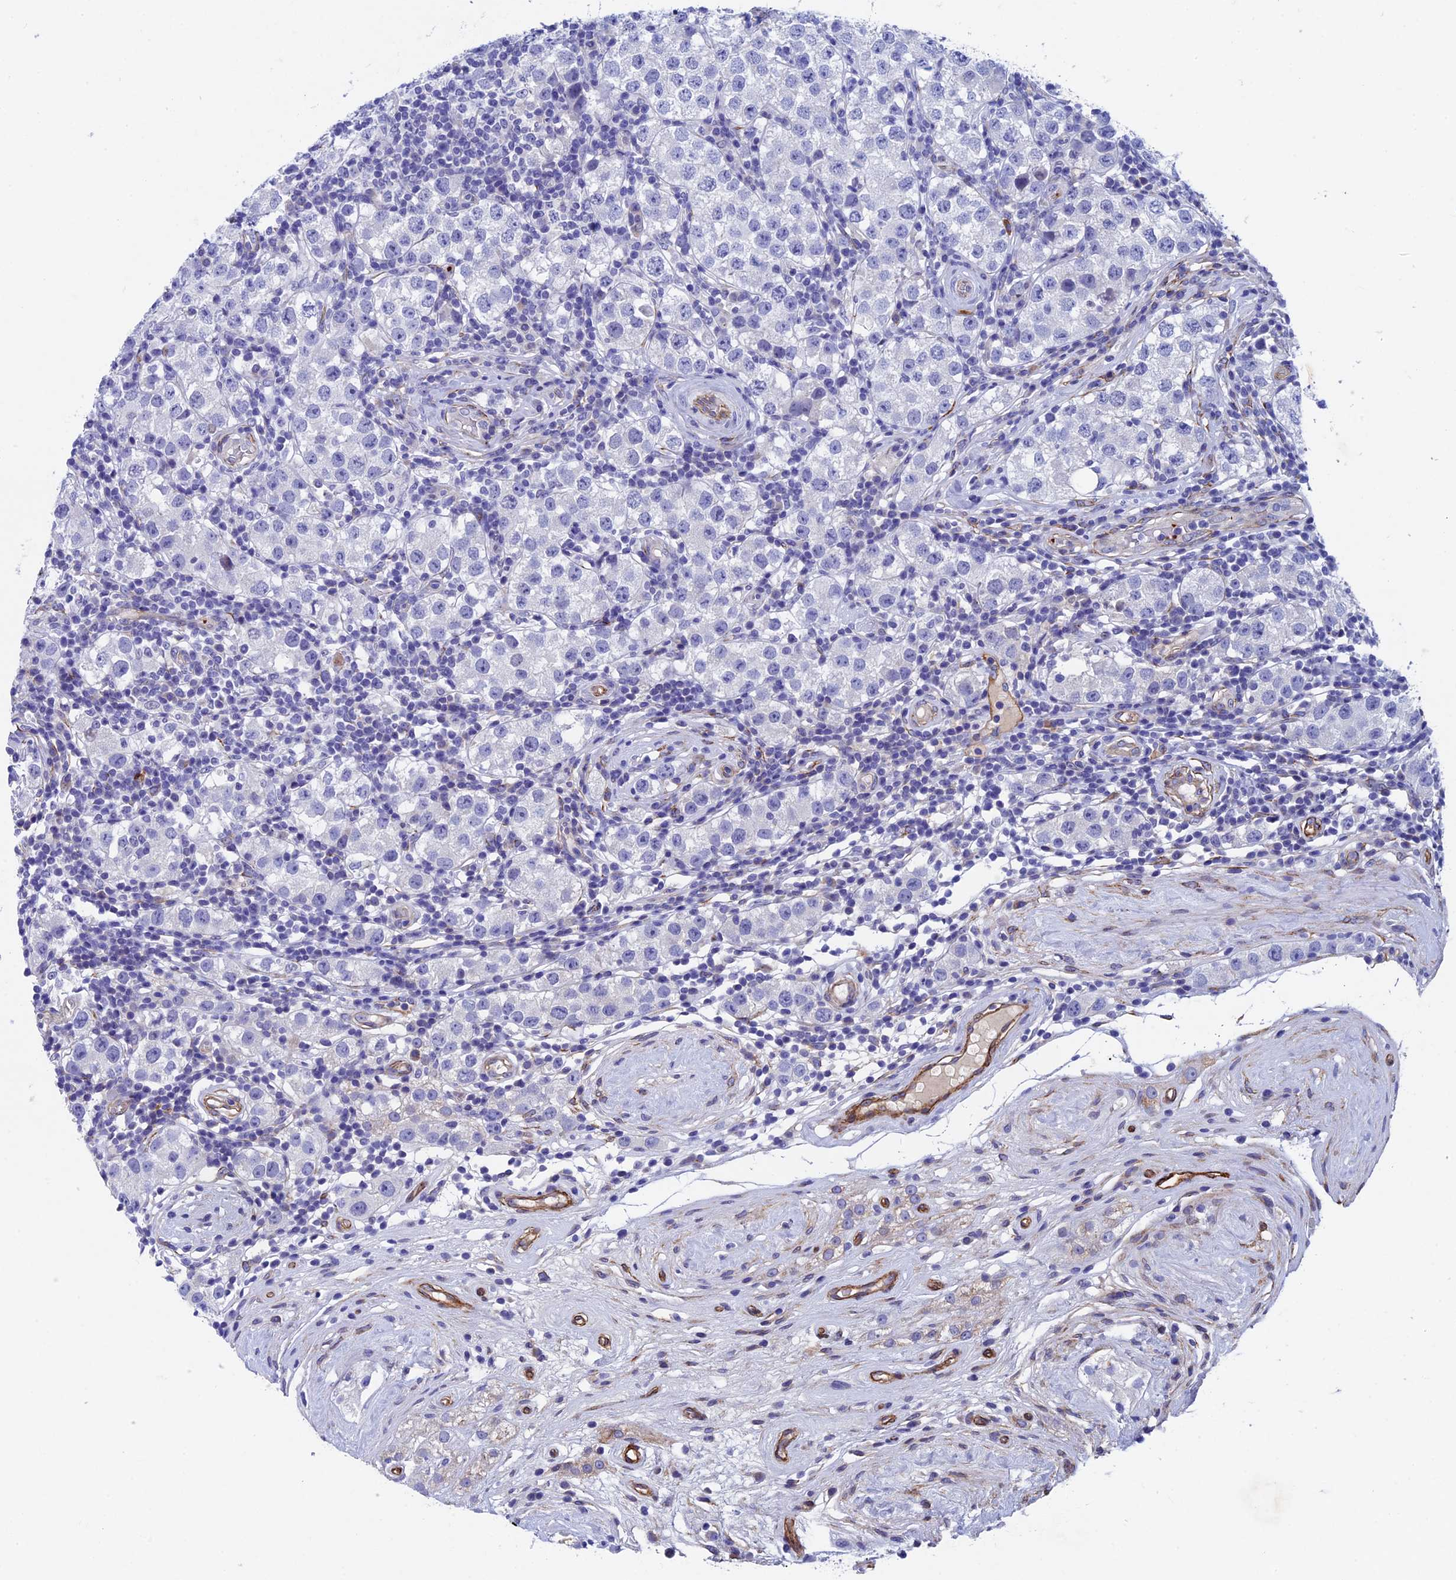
{"staining": {"intensity": "negative", "quantity": "none", "location": "none"}, "tissue": "testis cancer", "cell_type": "Tumor cells", "image_type": "cancer", "snomed": [{"axis": "morphology", "description": "Seminoma, NOS"}, {"axis": "topography", "description": "Testis"}], "caption": "DAB immunohistochemical staining of human testis cancer (seminoma) displays no significant positivity in tumor cells.", "gene": "INSYN1", "patient": {"sex": "male", "age": 34}}